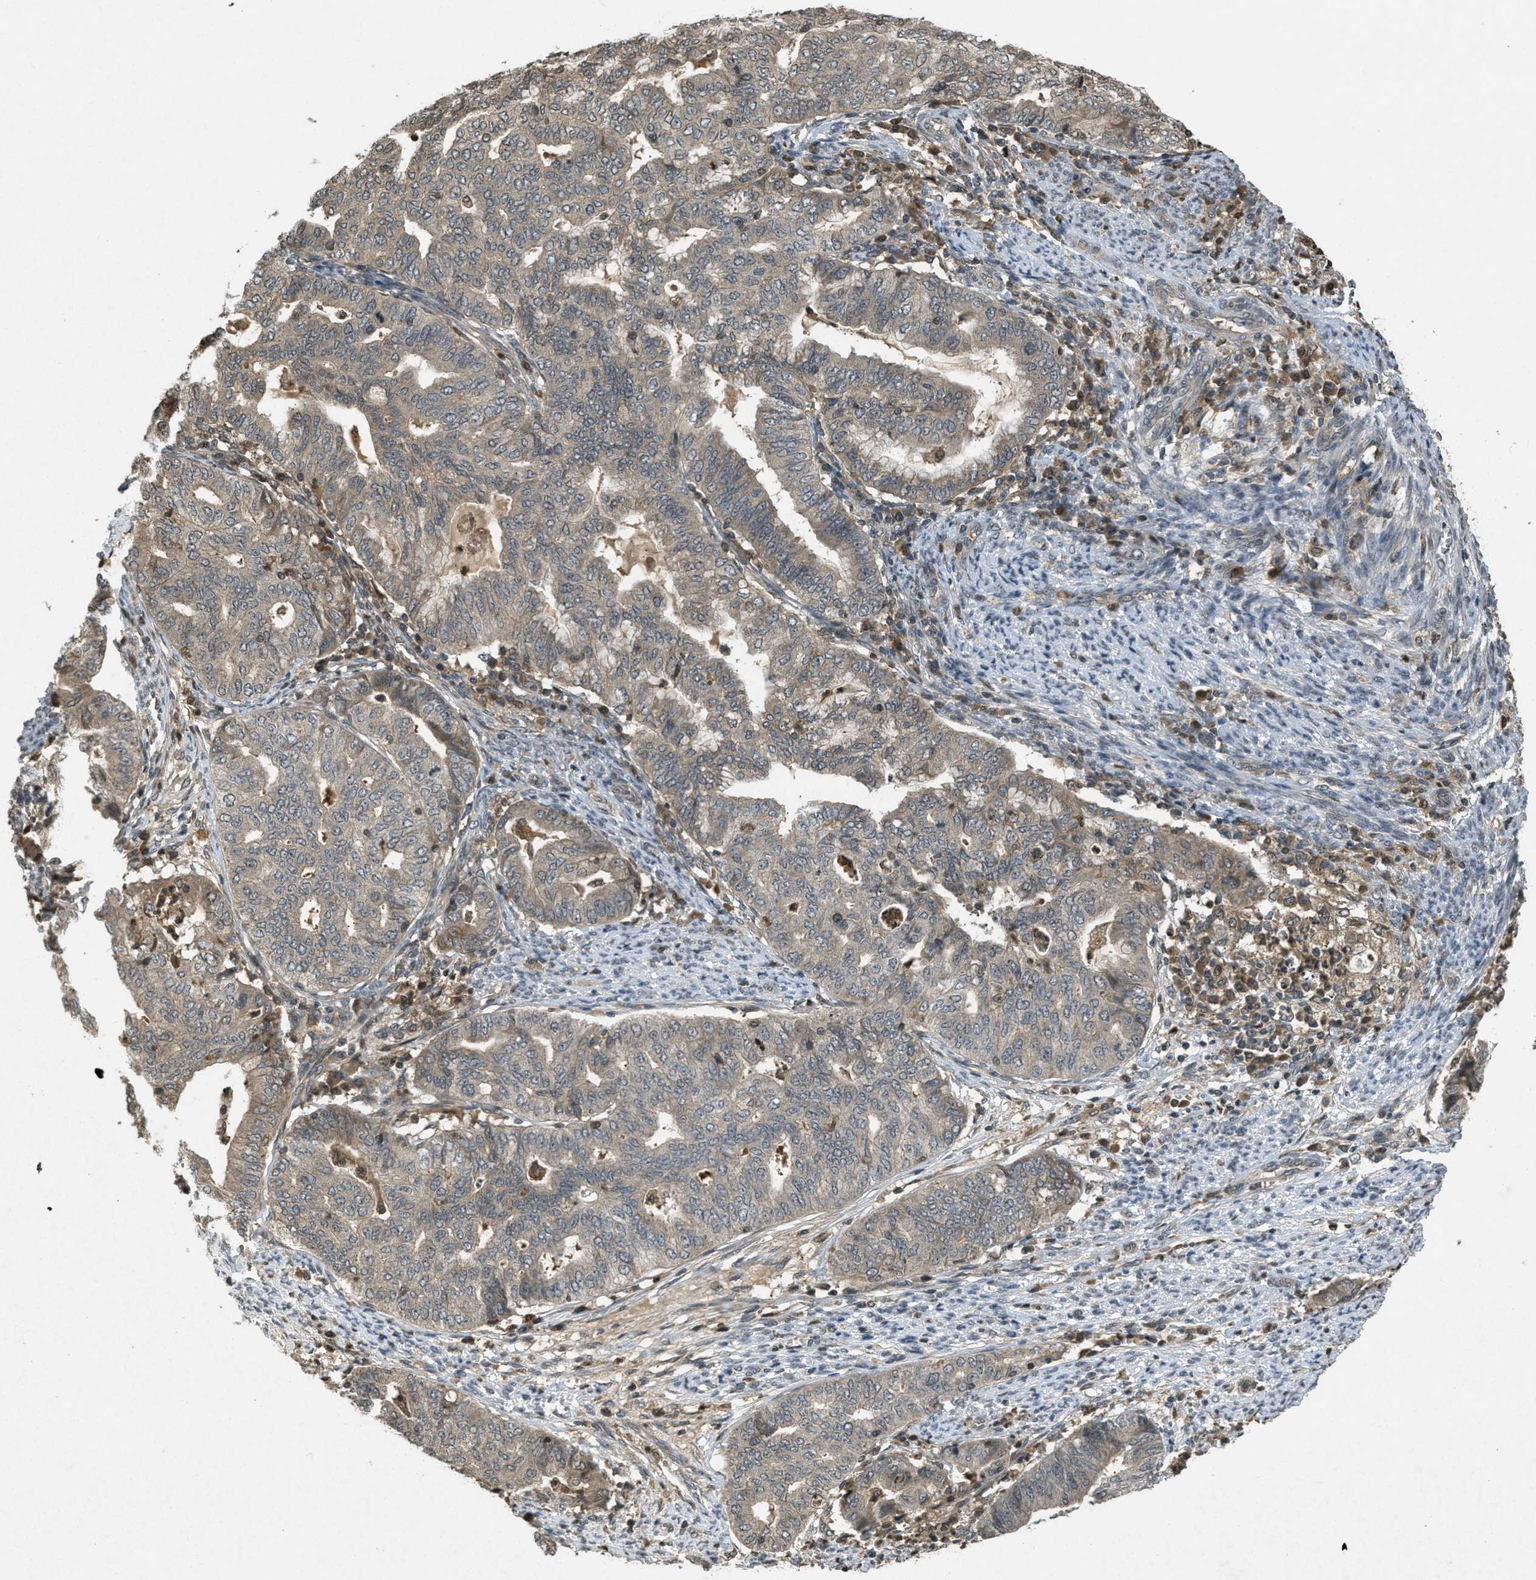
{"staining": {"intensity": "weak", "quantity": "25%-75%", "location": "cytoplasmic/membranous"}, "tissue": "endometrial cancer", "cell_type": "Tumor cells", "image_type": "cancer", "snomed": [{"axis": "morphology", "description": "Adenocarcinoma, NOS"}, {"axis": "topography", "description": "Endometrium"}], "caption": "High-magnification brightfield microscopy of endometrial adenocarcinoma stained with DAB (3,3'-diaminobenzidine) (brown) and counterstained with hematoxylin (blue). tumor cells exhibit weak cytoplasmic/membranous positivity is seen in about25%-75% of cells. The protein is shown in brown color, while the nuclei are stained blue.", "gene": "ATG7", "patient": {"sex": "female", "age": 79}}